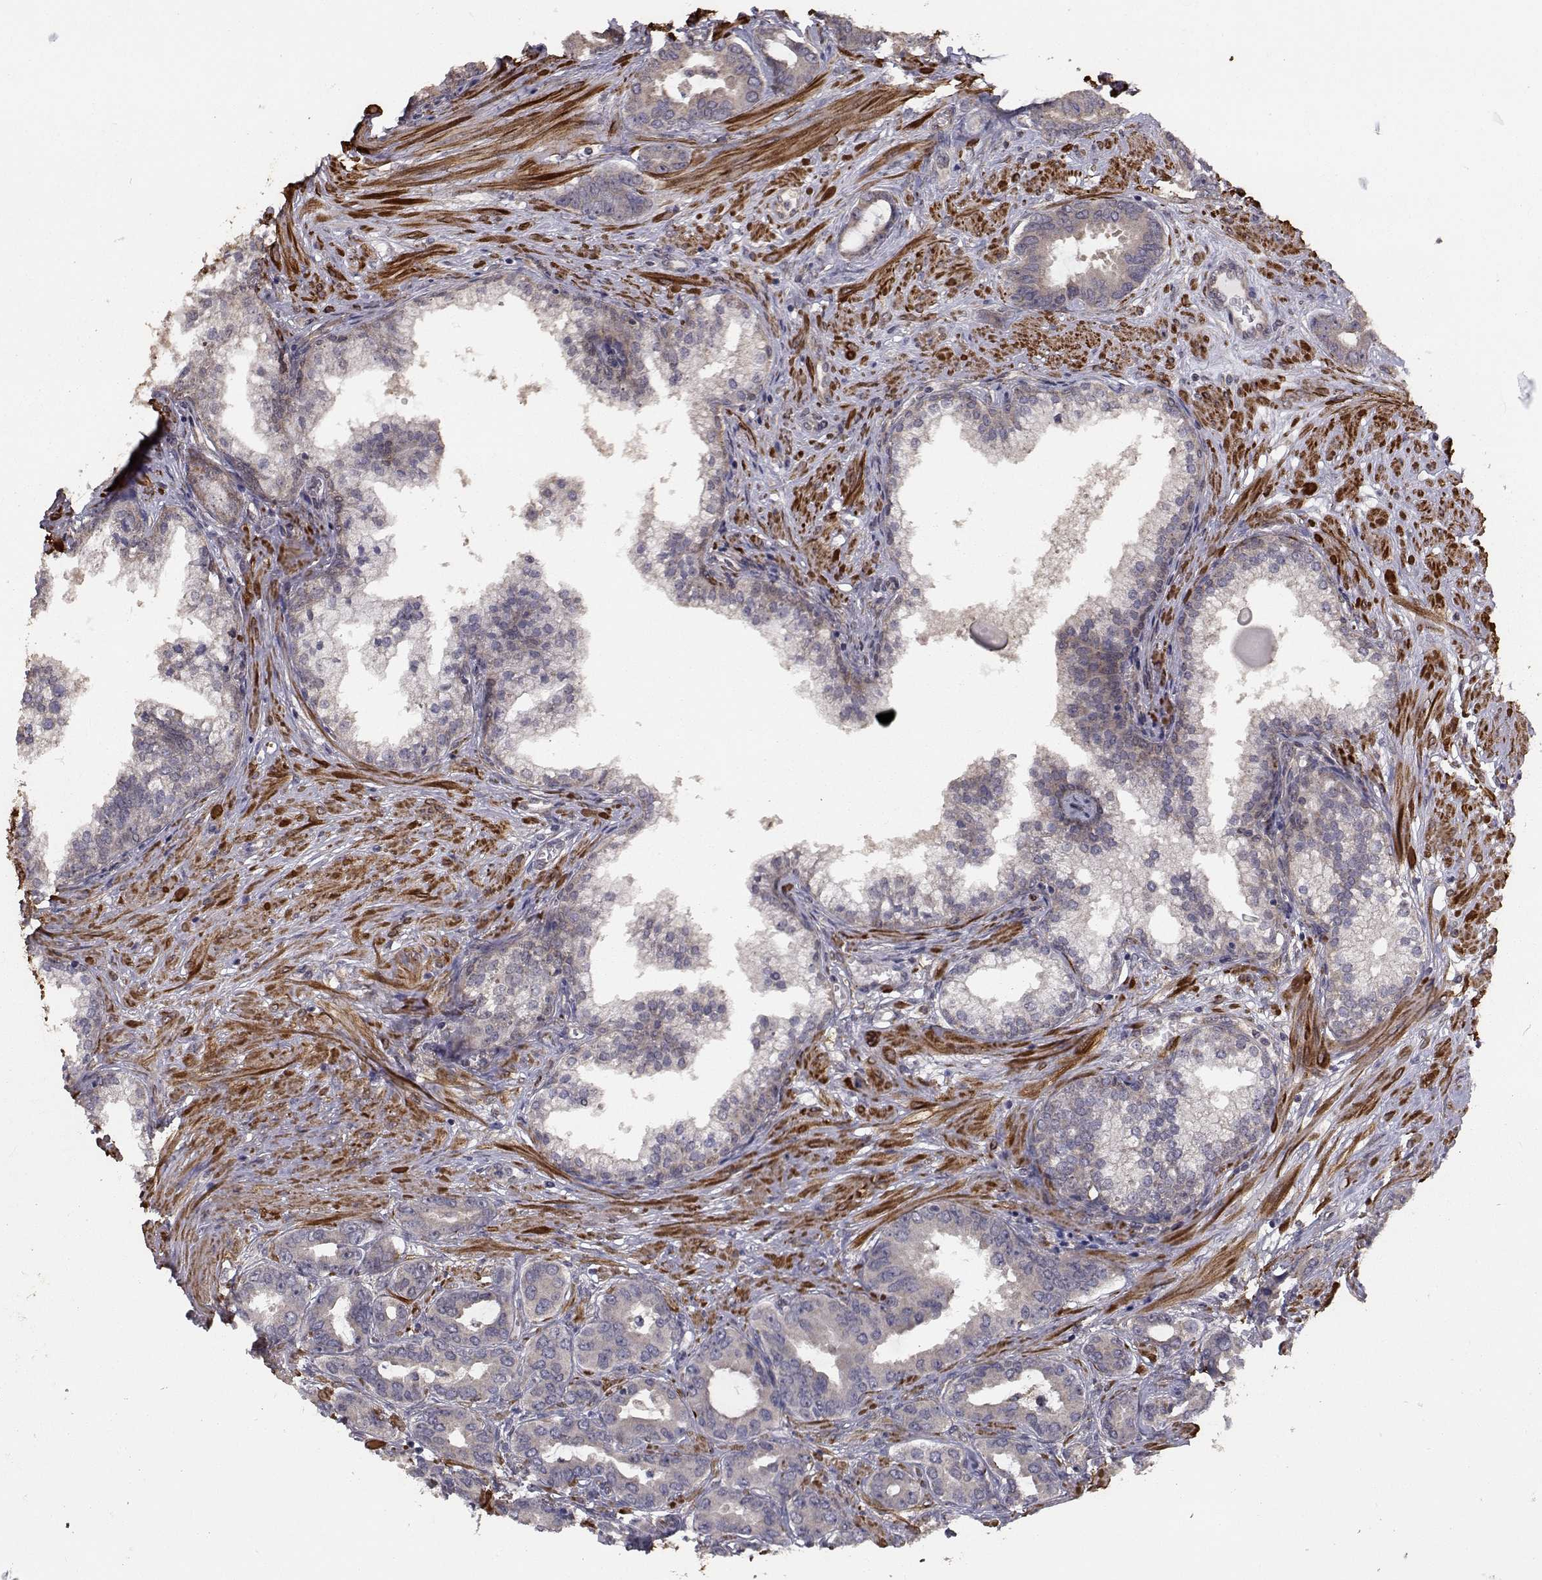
{"staining": {"intensity": "weak", "quantity": "25%-75%", "location": "cytoplasmic/membranous"}, "tissue": "prostate cancer", "cell_type": "Tumor cells", "image_type": "cancer", "snomed": [{"axis": "morphology", "description": "Adenocarcinoma, NOS"}, {"axis": "topography", "description": "Prostate"}], "caption": "Protein staining of adenocarcinoma (prostate) tissue demonstrates weak cytoplasmic/membranous staining in approximately 25%-75% of tumor cells.", "gene": "TRIP10", "patient": {"sex": "male", "age": 67}}